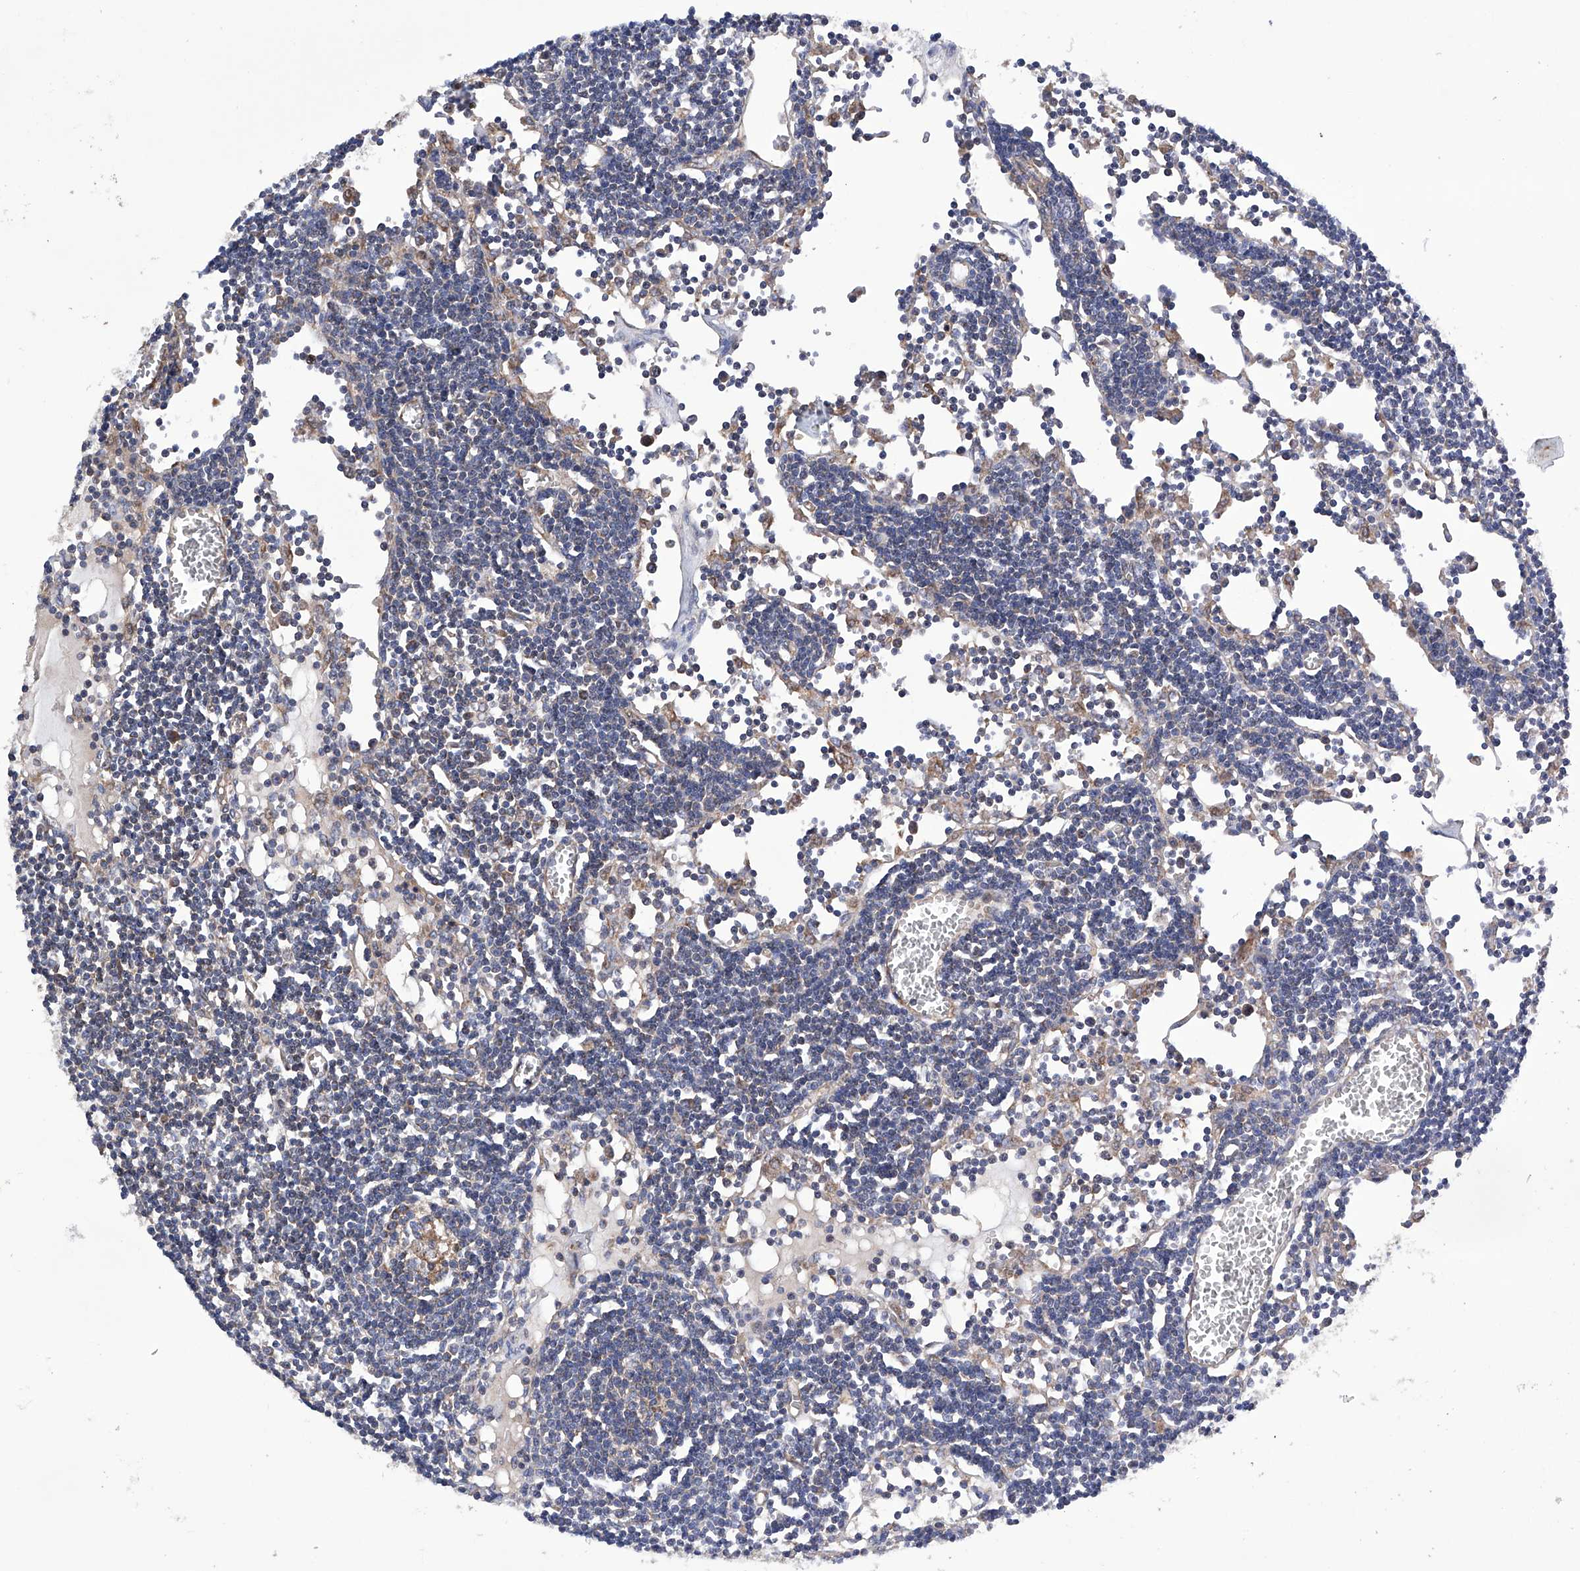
{"staining": {"intensity": "moderate", "quantity": "<25%", "location": "cytoplasmic/membranous"}, "tissue": "lymph node", "cell_type": "Germinal center cells", "image_type": "normal", "snomed": [{"axis": "morphology", "description": "Normal tissue, NOS"}, {"axis": "topography", "description": "Lymph node"}], "caption": "A photomicrograph showing moderate cytoplasmic/membranous expression in approximately <25% of germinal center cells in benign lymph node, as visualized by brown immunohistochemical staining.", "gene": "EFCAB2", "patient": {"sex": "female", "age": 11}}